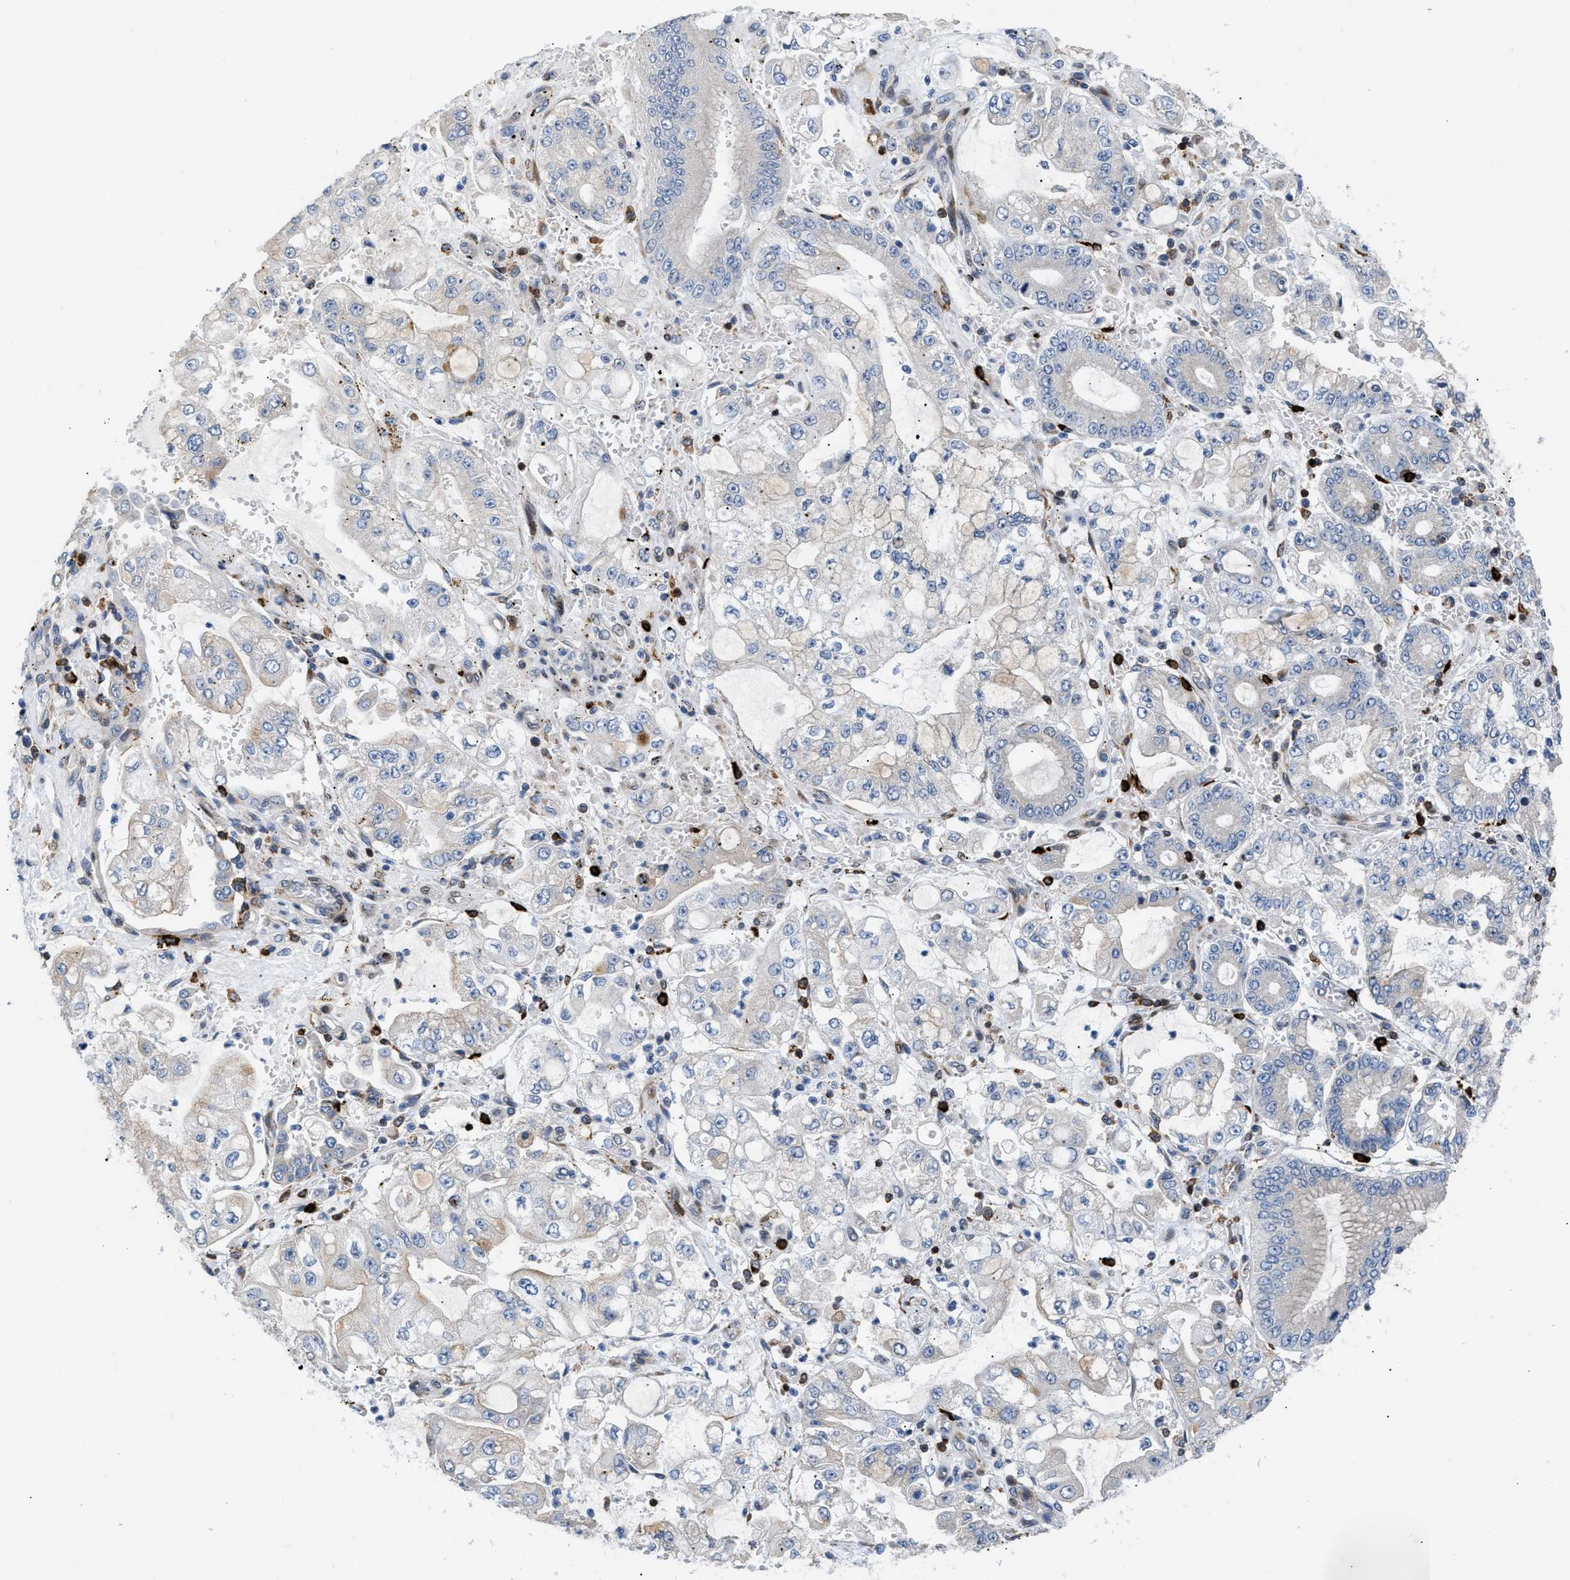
{"staining": {"intensity": "negative", "quantity": "none", "location": "none"}, "tissue": "stomach cancer", "cell_type": "Tumor cells", "image_type": "cancer", "snomed": [{"axis": "morphology", "description": "Adenocarcinoma, NOS"}, {"axis": "topography", "description": "Stomach"}], "caption": "High magnification brightfield microscopy of stomach cancer stained with DAB (3,3'-diaminobenzidine) (brown) and counterstained with hematoxylin (blue): tumor cells show no significant expression. (DAB IHC visualized using brightfield microscopy, high magnification).", "gene": "ATP9A", "patient": {"sex": "male", "age": 76}}